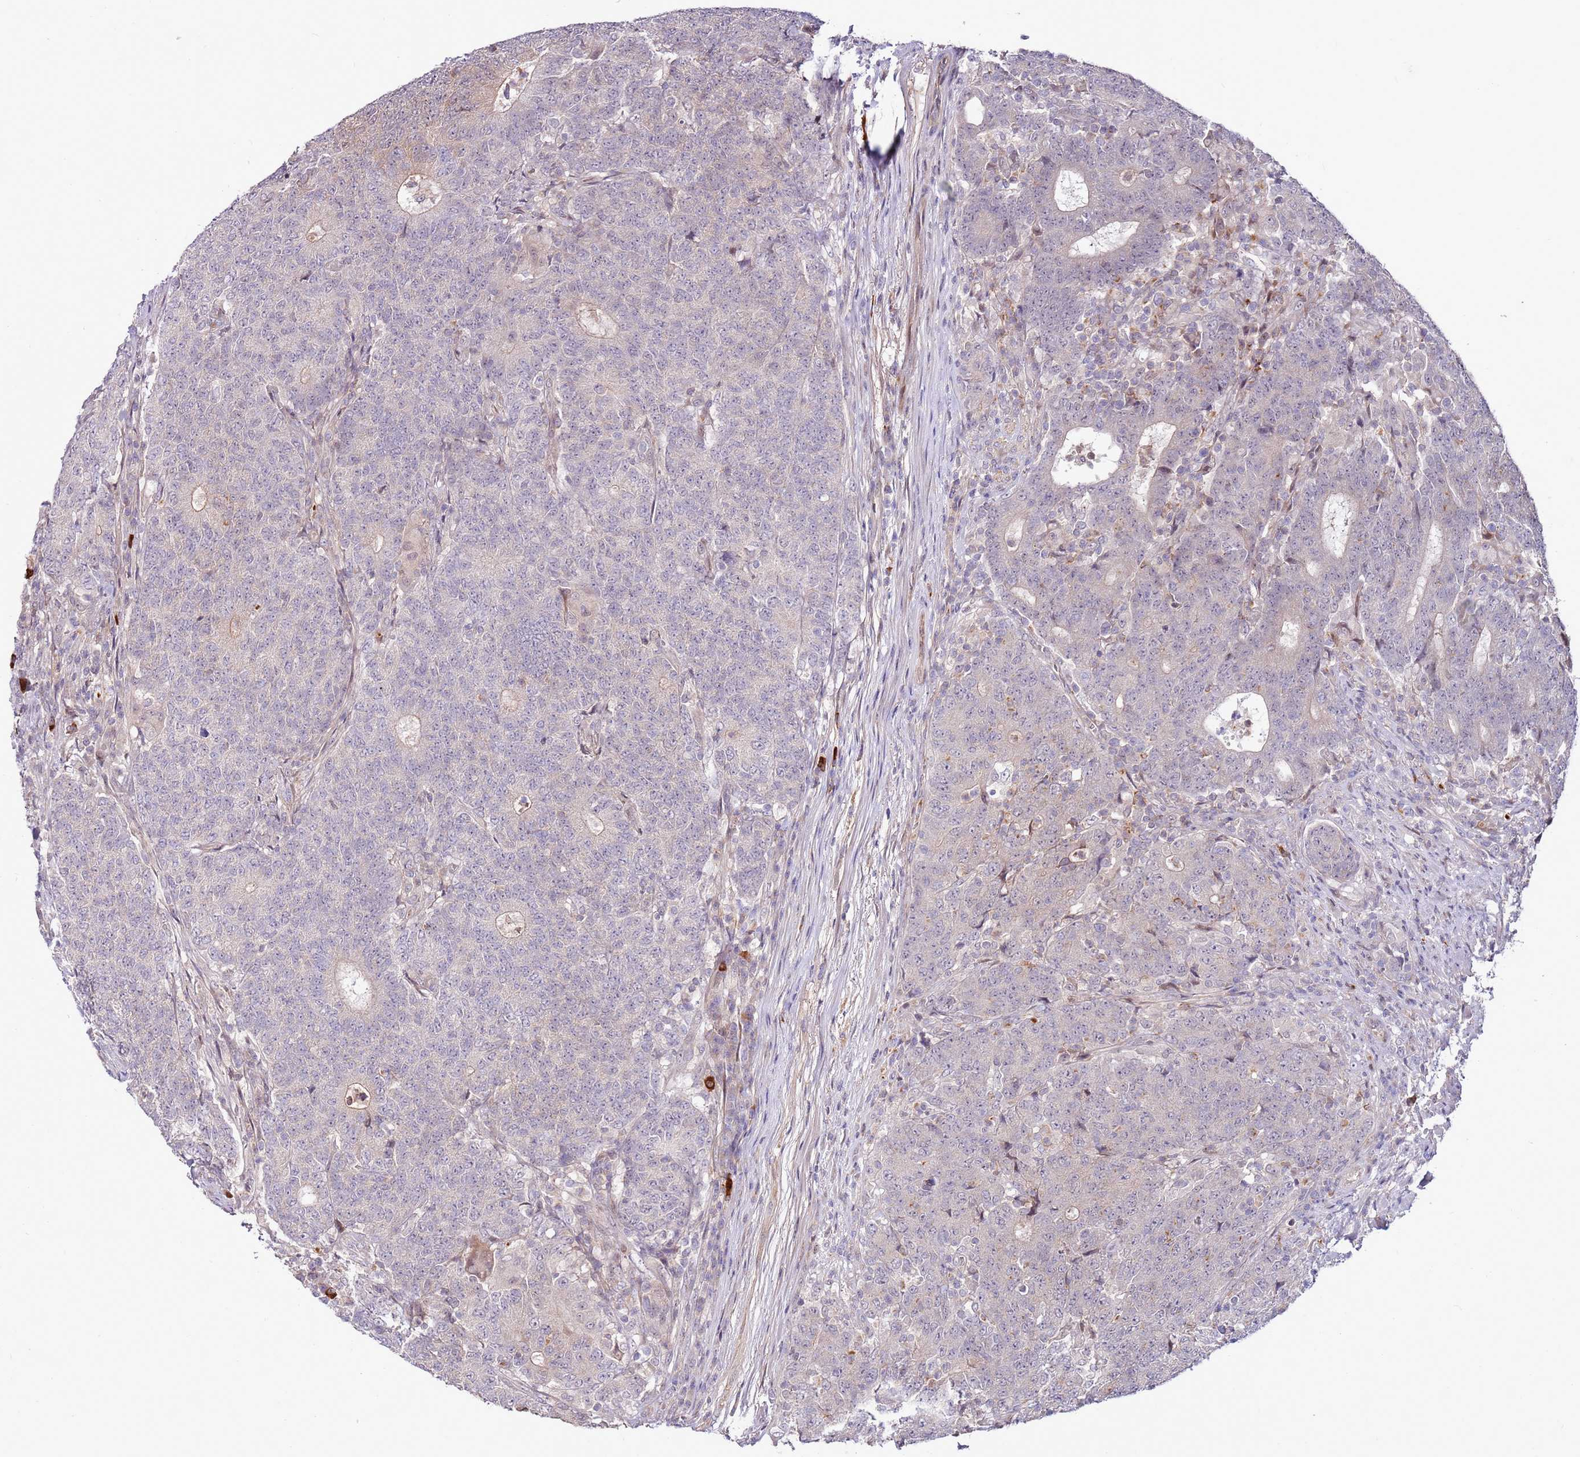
{"staining": {"intensity": "moderate", "quantity": "<25%", "location": "cytoplasmic/membranous"}, "tissue": "colorectal cancer", "cell_type": "Tumor cells", "image_type": "cancer", "snomed": [{"axis": "morphology", "description": "Adenocarcinoma, NOS"}, {"axis": "topography", "description": "Colon"}], "caption": "DAB (3,3'-diaminobenzidine) immunohistochemical staining of colorectal adenocarcinoma reveals moderate cytoplasmic/membranous protein expression in approximately <25% of tumor cells. (DAB IHC with brightfield microscopy, high magnification).", "gene": "MTG2", "patient": {"sex": "female", "age": 75}}